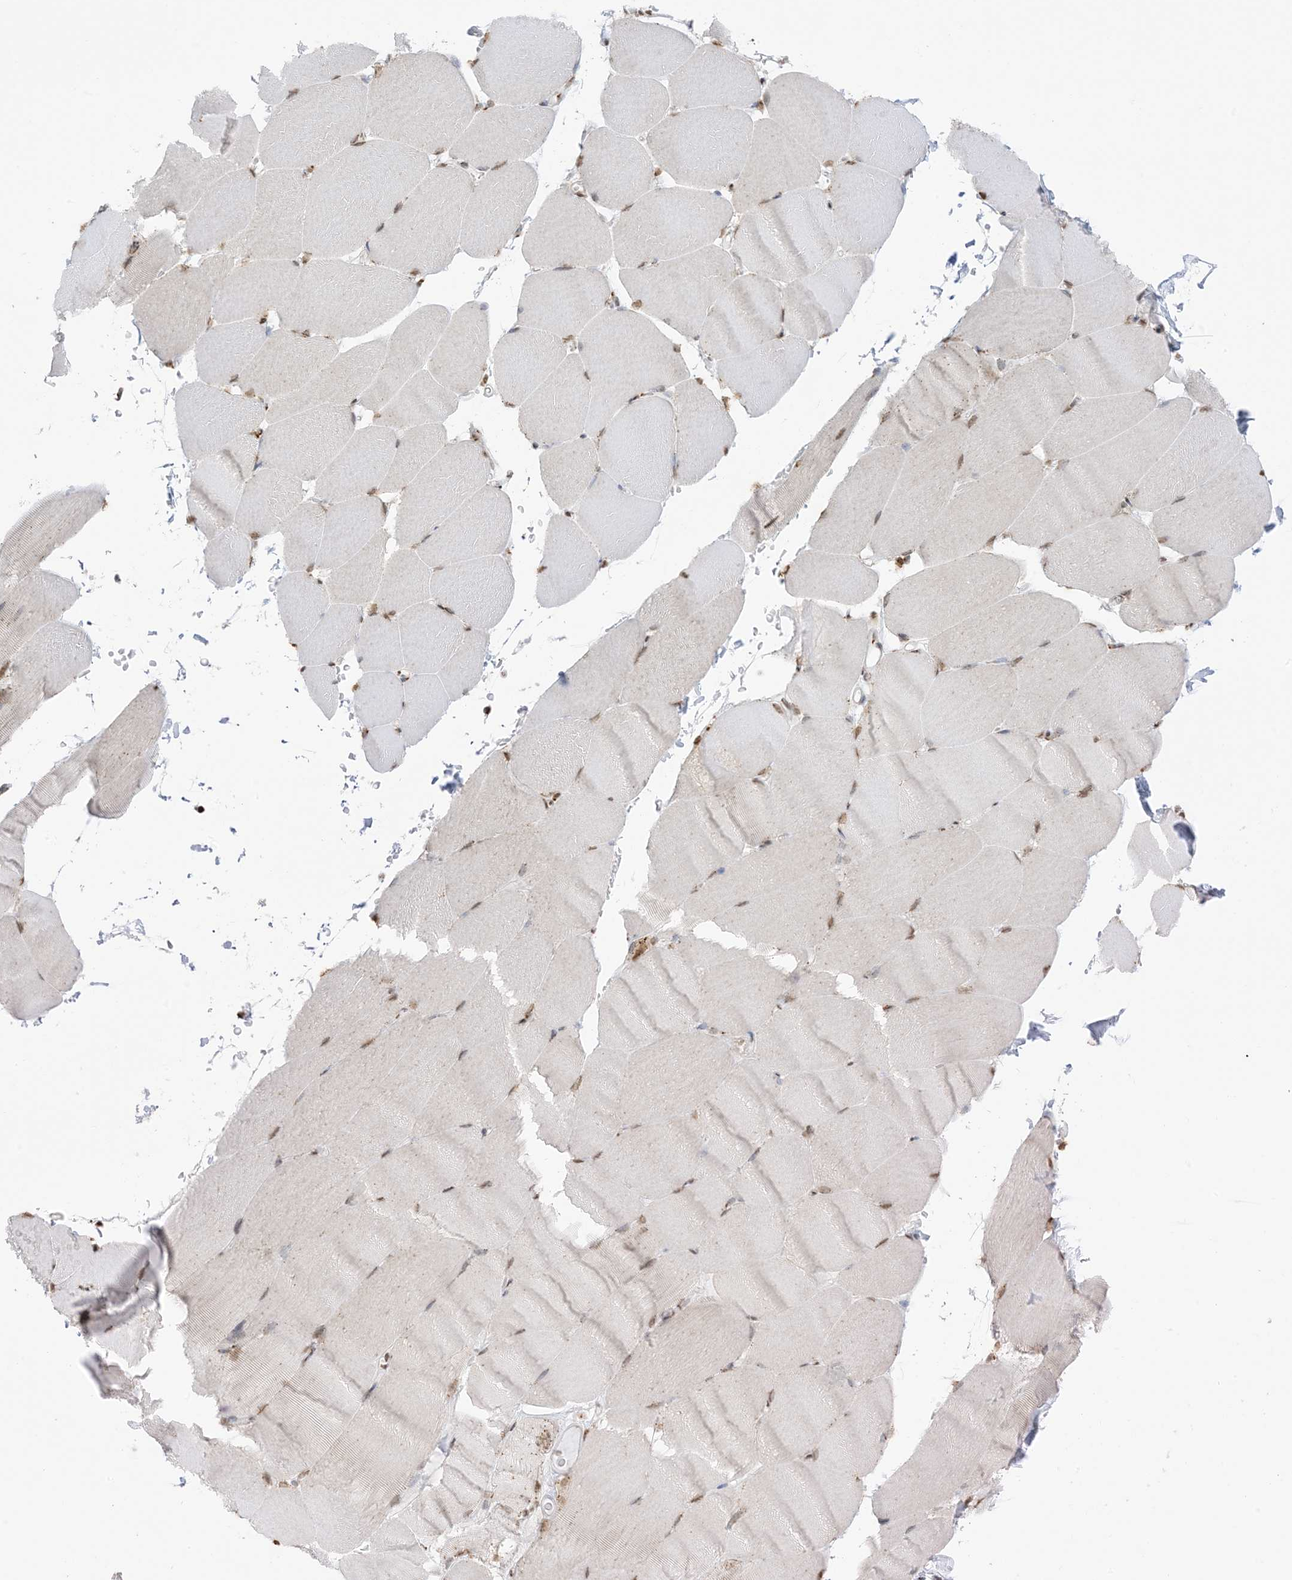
{"staining": {"intensity": "moderate", "quantity": "25%-75%", "location": "nuclear"}, "tissue": "skeletal muscle", "cell_type": "Myocytes", "image_type": "normal", "snomed": [{"axis": "morphology", "description": "Normal tissue, NOS"}, {"axis": "topography", "description": "Skeletal muscle"}, {"axis": "topography", "description": "Parathyroid gland"}], "caption": "DAB (3,3'-diaminobenzidine) immunohistochemical staining of normal skeletal muscle demonstrates moderate nuclear protein expression in about 25%-75% of myocytes. (DAB IHC with brightfield microscopy, high magnification).", "gene": "GPR107", "patient": {"sex": "female", "age": 37}}